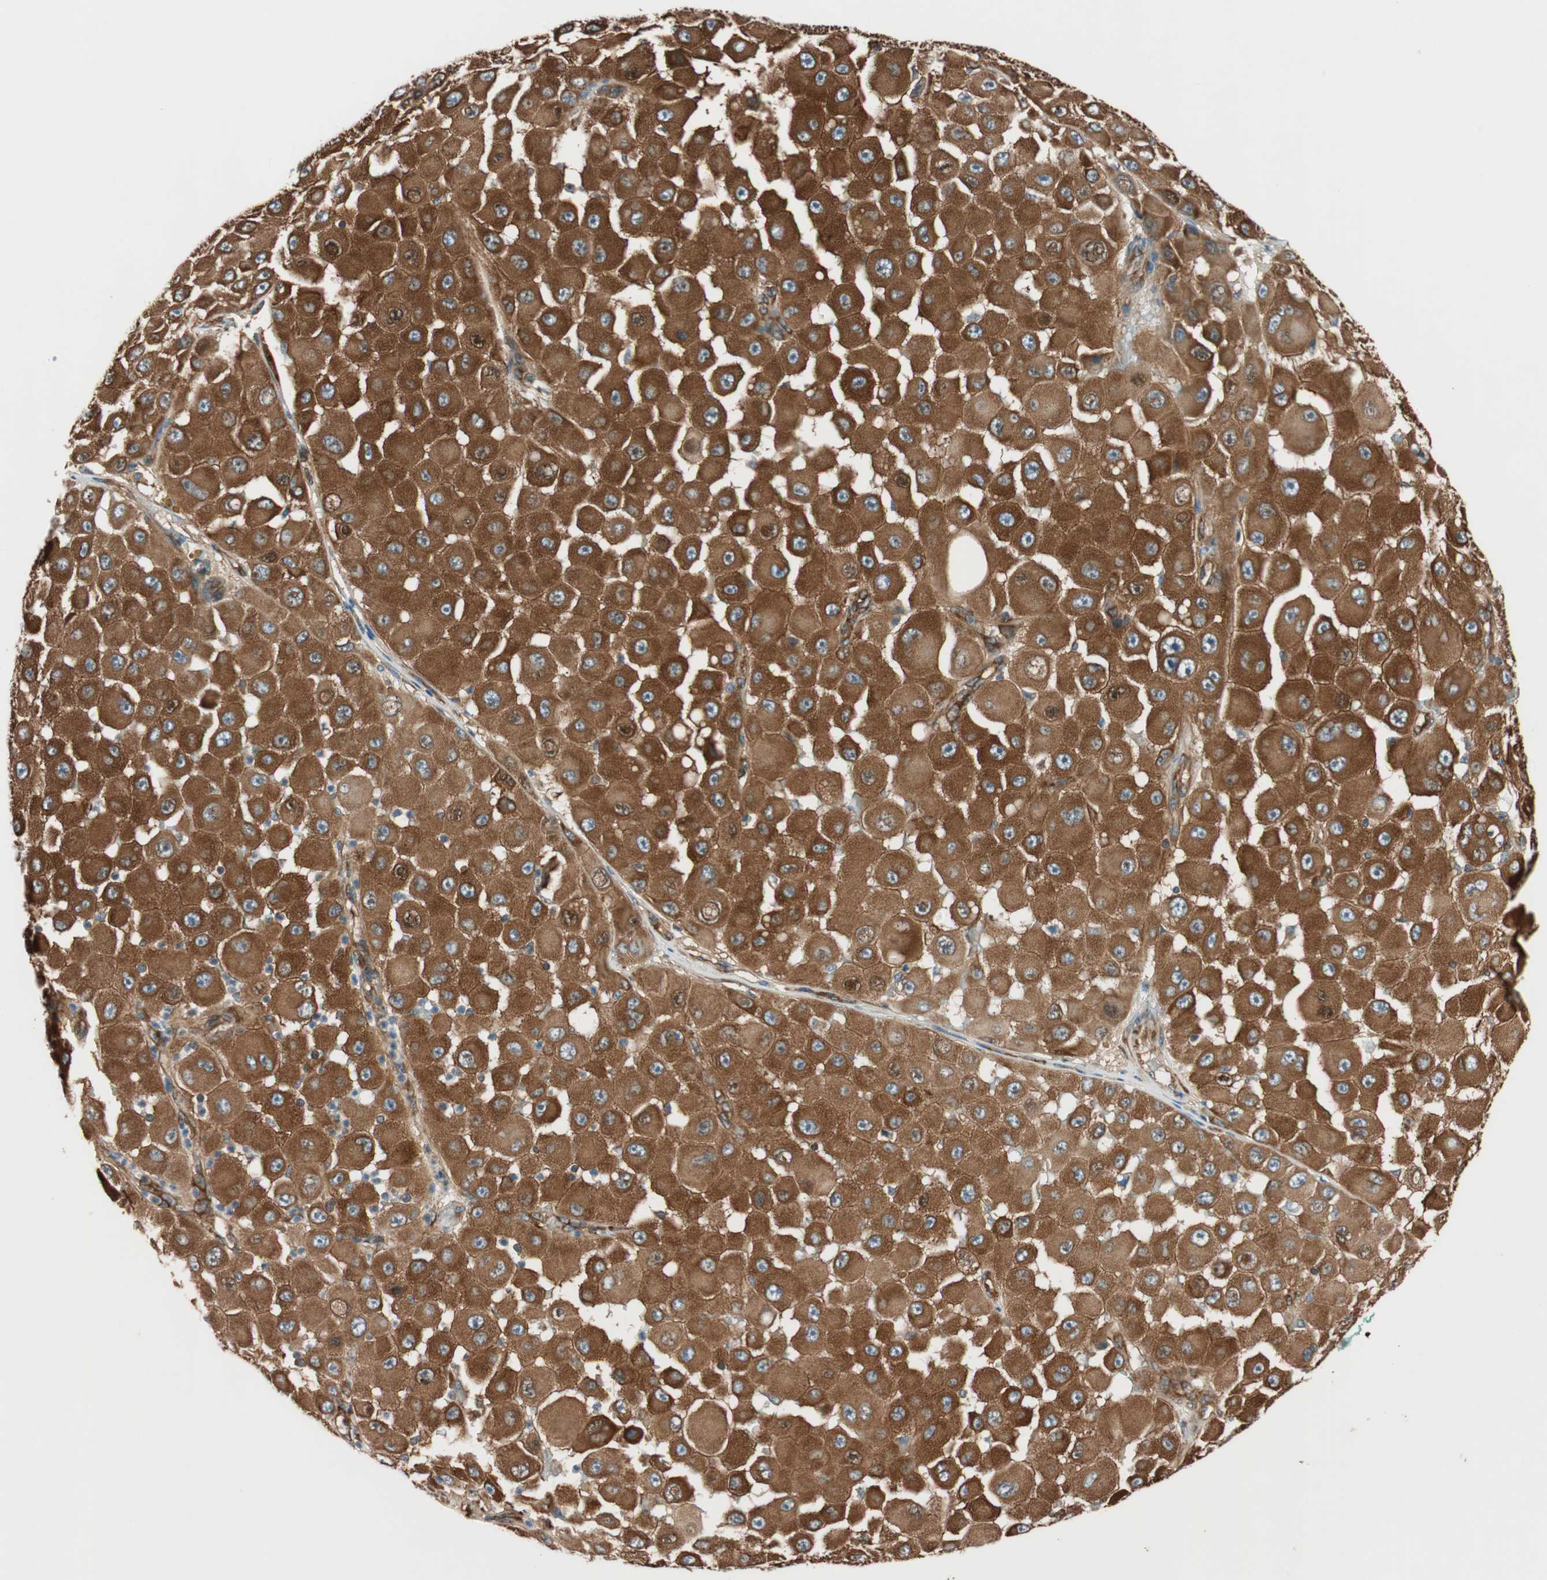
{"staining": {"intensity": "strong", "quantity": ">75%", "location": "cytoplasmic/membranous"}, "tissue": "melanoma", "cell_type": "Tumor cells", "image_type": "cancer", "snomed": [{"axis": "morphology", "description": "Malignant melanoma, NOS"}, {"axis": "topography", "description": "Skin"}], "caption": "Immunohistochemical staining of human melanoma demonstrates strong cytoplasmic/membranous protein staining in approximately >75% of tumor cells.", "gene": "WASL", "patient": {"sex": "female", "age": 81}}